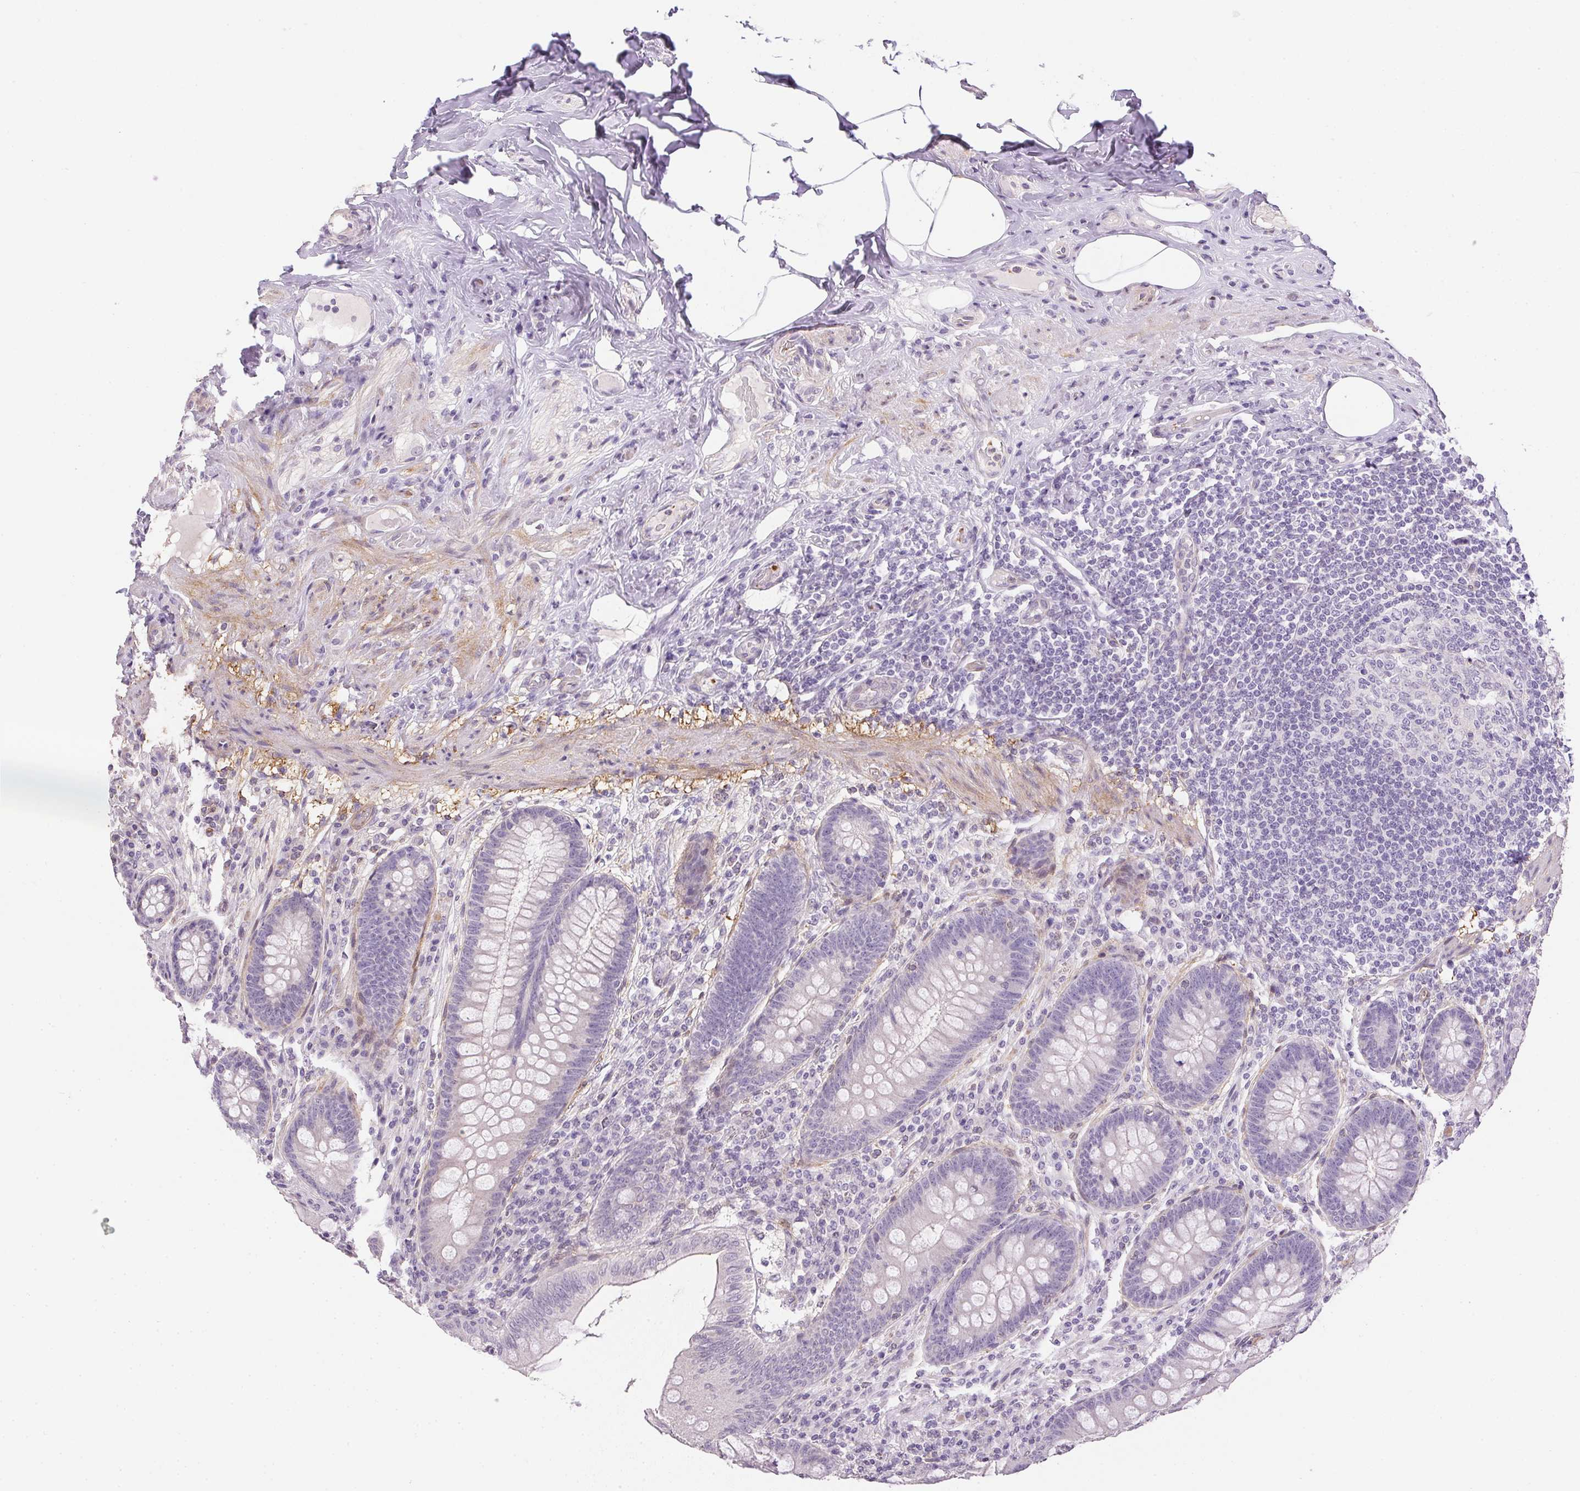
{"staining": {"intensity": "negative", "quantity": "none", "location": "none"}, "tissue": "appendix", "cell_type": "Glandular cells", "image_type": "normal", "snomed": [{"axis": "morphology", "description": "Normal tissue, NOS"}, {"axis": "topography", "description": "Appendix"}], "caption": "DAB (3,3'-diaminobenzidine) immunohistochemical staining of normal appendix demonstrates no significant positivity in glandular cells.", "gene": "PRL", "patient": {"sex": "male", "age": 71}}